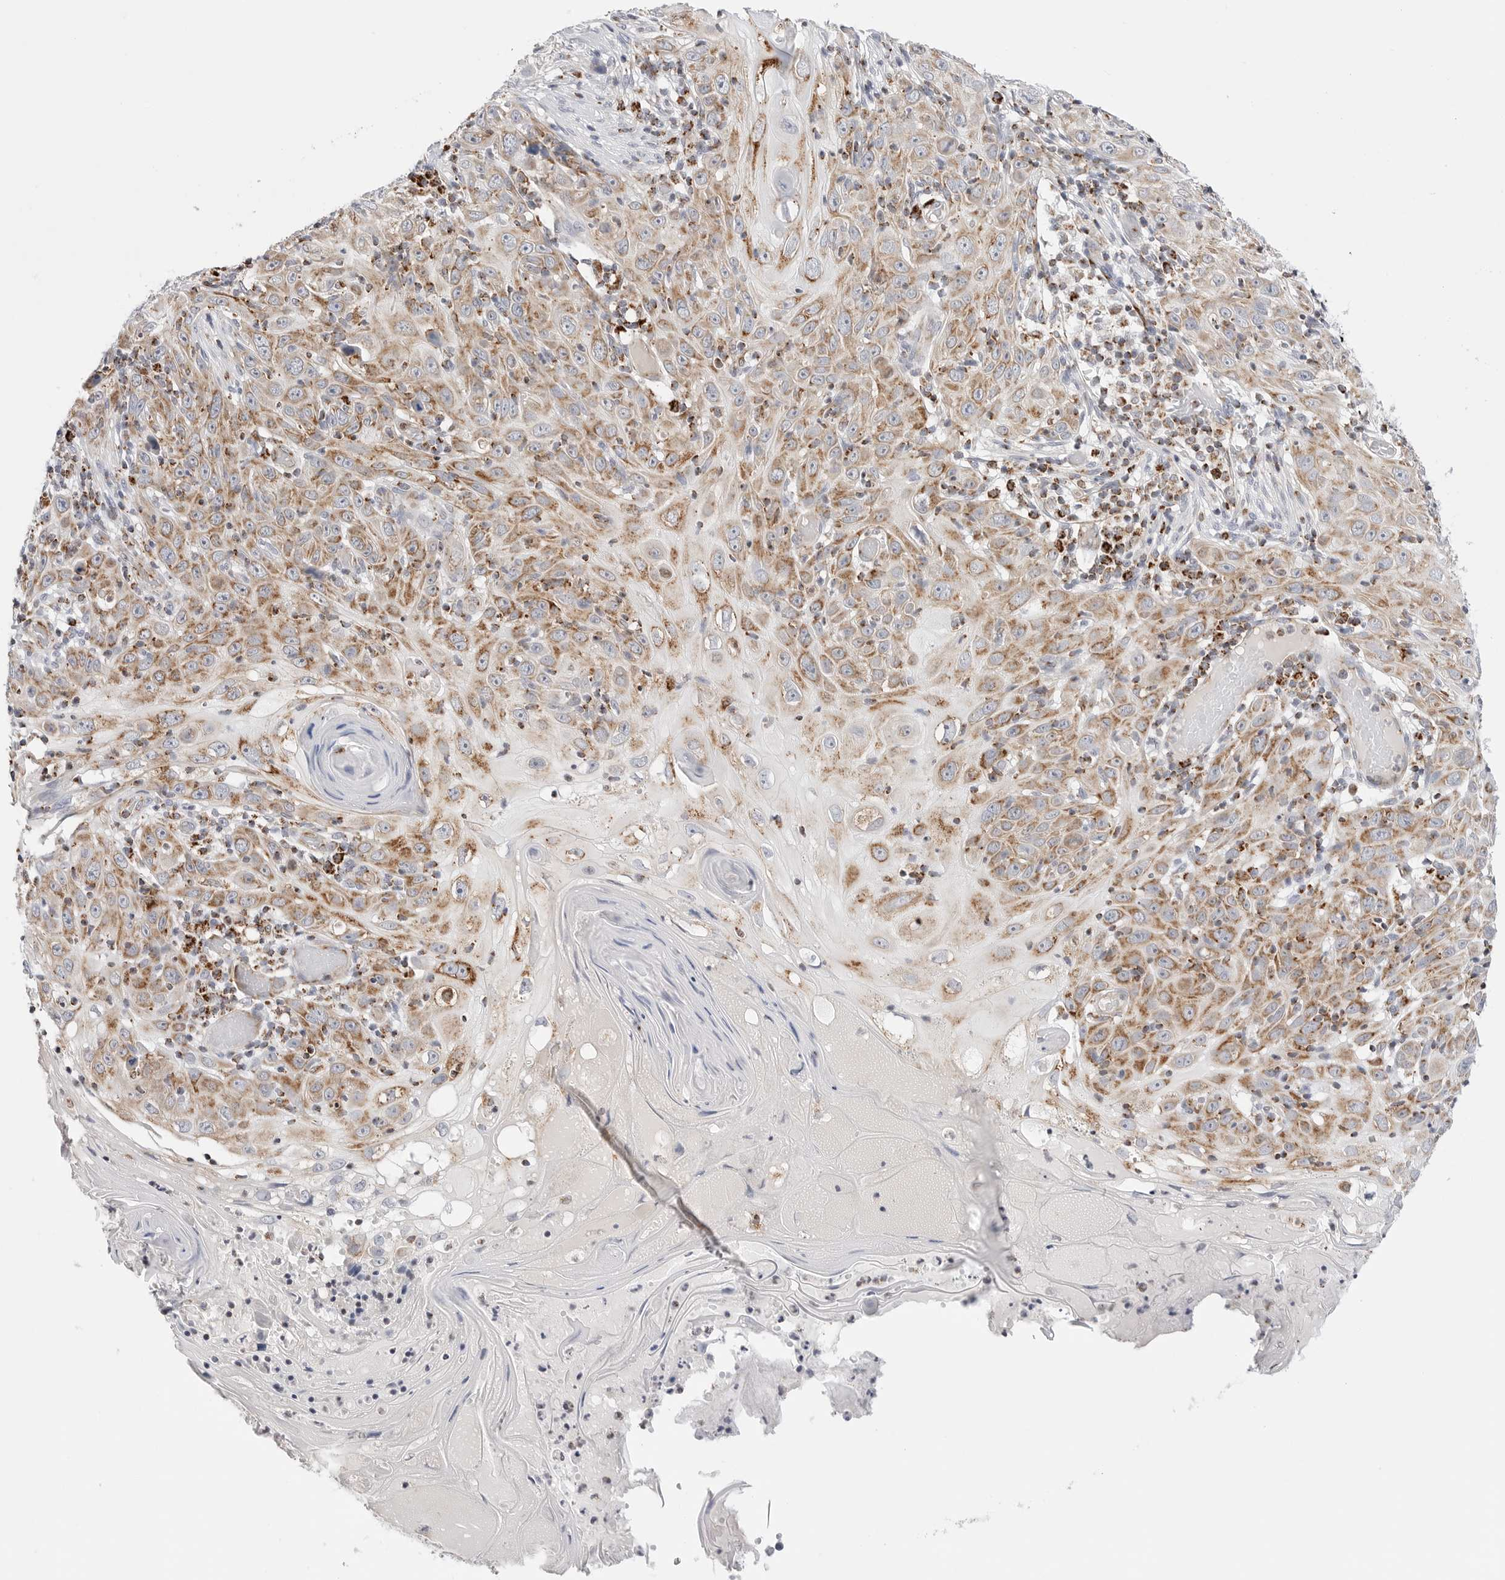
{"staining": {"intensity": "weak", "quantity": ">75%", "location": "cytoplasmic/membranous"}, "tissue": "skin cancer", "cell_type": "Tumor cells", "image_type": "cancer", "snomed": [{"axis": "morphology", "description": "Squamous cell carcinoma, NOS"}, {"axis": "topography", "description": "Skin"}], "caption": "A high-resolution photomicrograph shows immunohistochemistry (IHC) staining of squamous cell carcinoma (skin), which exhibits weak cytoplasmic/membranous staining in approximately >75% of tumor cells. (DAB (3,3'-diaminobenzidine) = brown stain, brightfield microscopy at high magnification).", "gene": "ATP5IF1", "patient": {"sex": "female", "age": 88}}